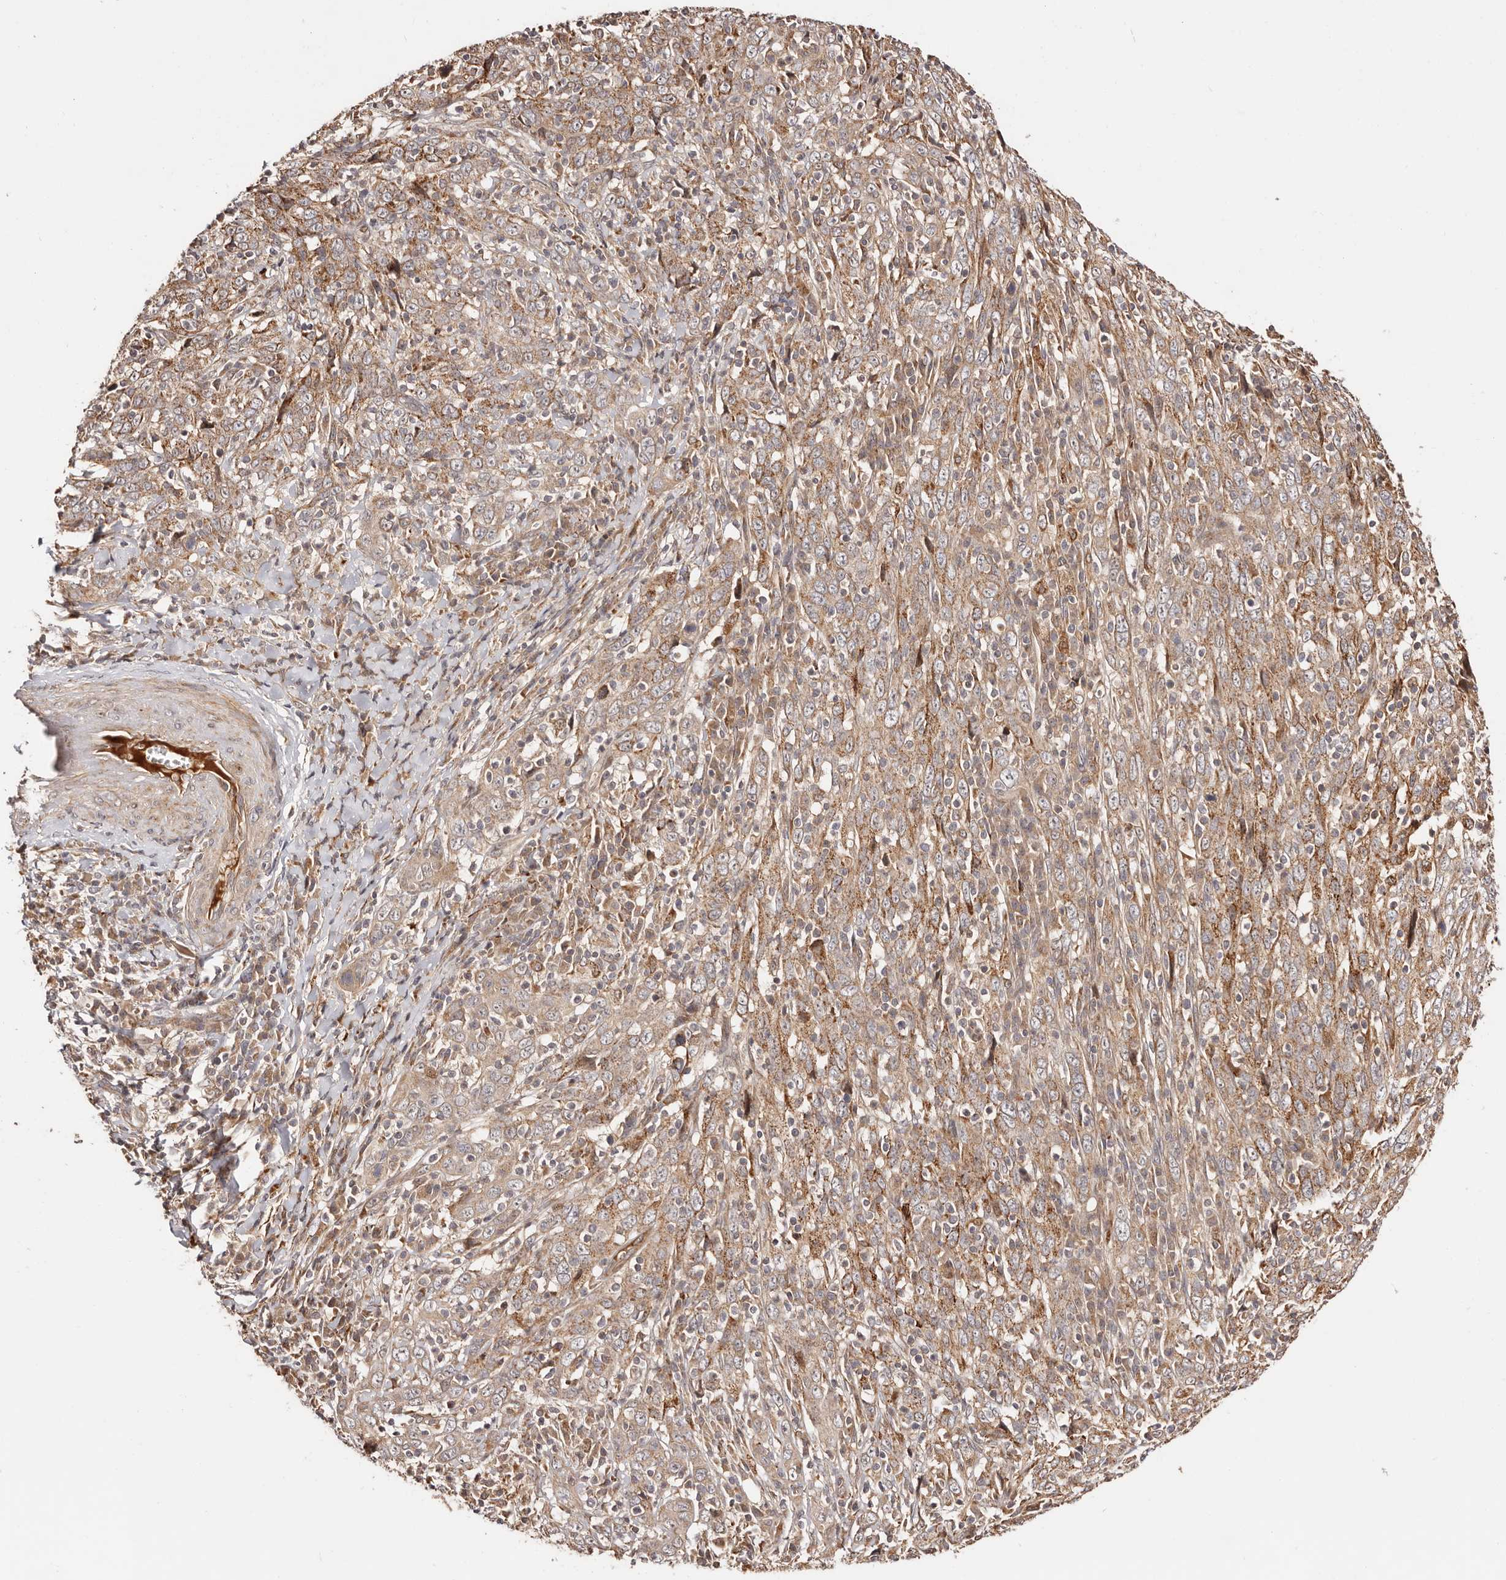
{"staining": {"intensity": "moderate", "quantity": ">75%", "location": "cytoplasmic/membranous"}, "tissue": "cervical cancer", "cell_type": "Tumor cells", "image_type": "cancer", "snomed": [{"axis": "morphology", "description": "Squamous cell carcinoma, NOS"}, {"axis": "topography", "description": "Cervix"}], "caption": "A histopathology image of cervical squamous cell carcinoma stained for a protein displays moderate cytoplasmic/membranous brown staining in tumor cells.", "gene": "PTPN22", "patient": {"sex": "female", "age": 46}}